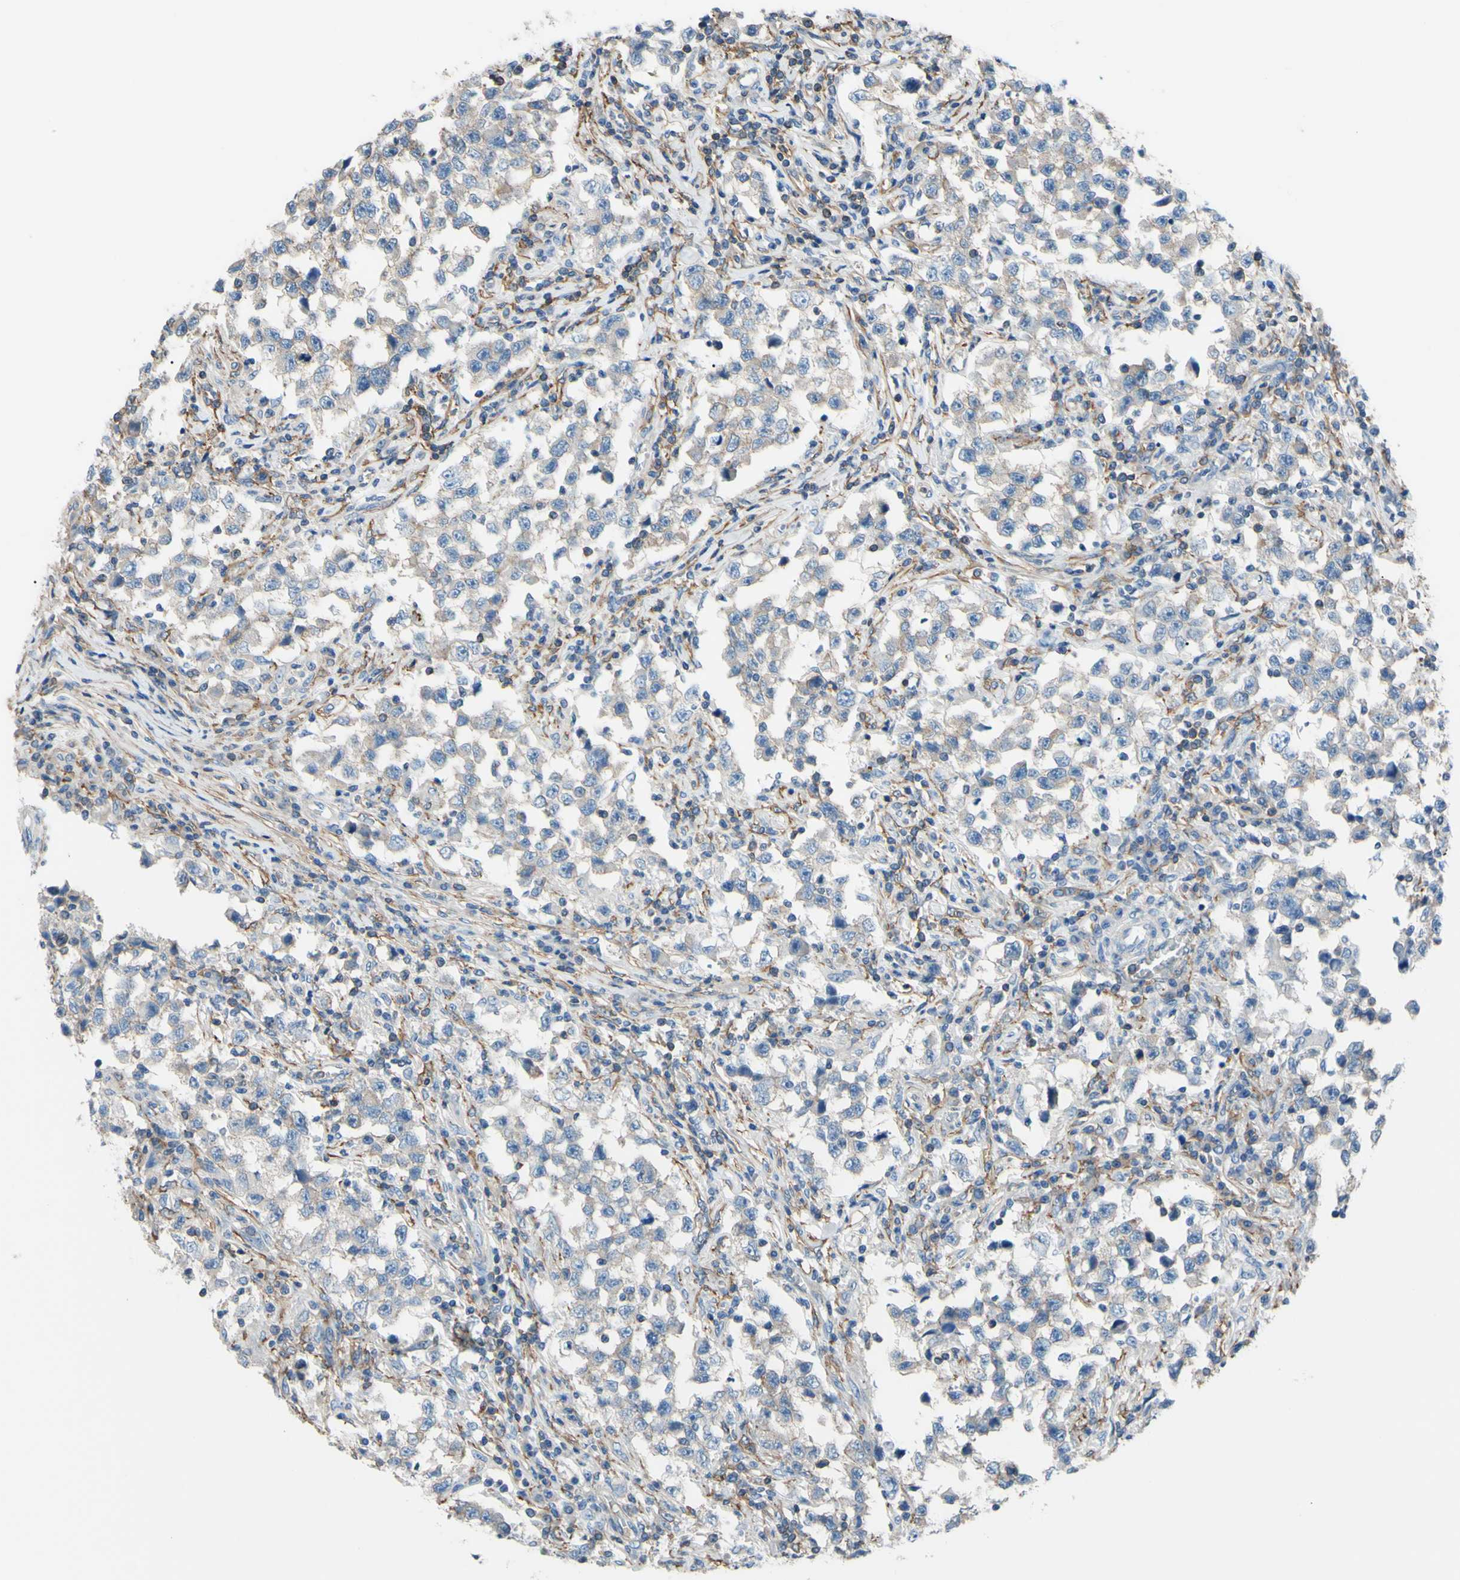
{"staining": {"intensity": "negative", "quantity": "none", "location": "none"}, "tissue": "testis cancer", "cell_type": "Tumor cells", "image_type": "cancer", "snomed": [{"axis": "morphology", "description": "Carcinoma, Embryonal, NOS"}, {"axis": "topography", "description": "Testis"}], "caption": "Testis cancer (embryonal carcinoma) was stained to show a protein in brown. There is no significant staining in tumor cells. The staining is performed using DAB brown chromogen with nuclei counter-stained in using hematoxylin.", "gene": "ADD1", "patient": {"sex": "male", "age": 21}}